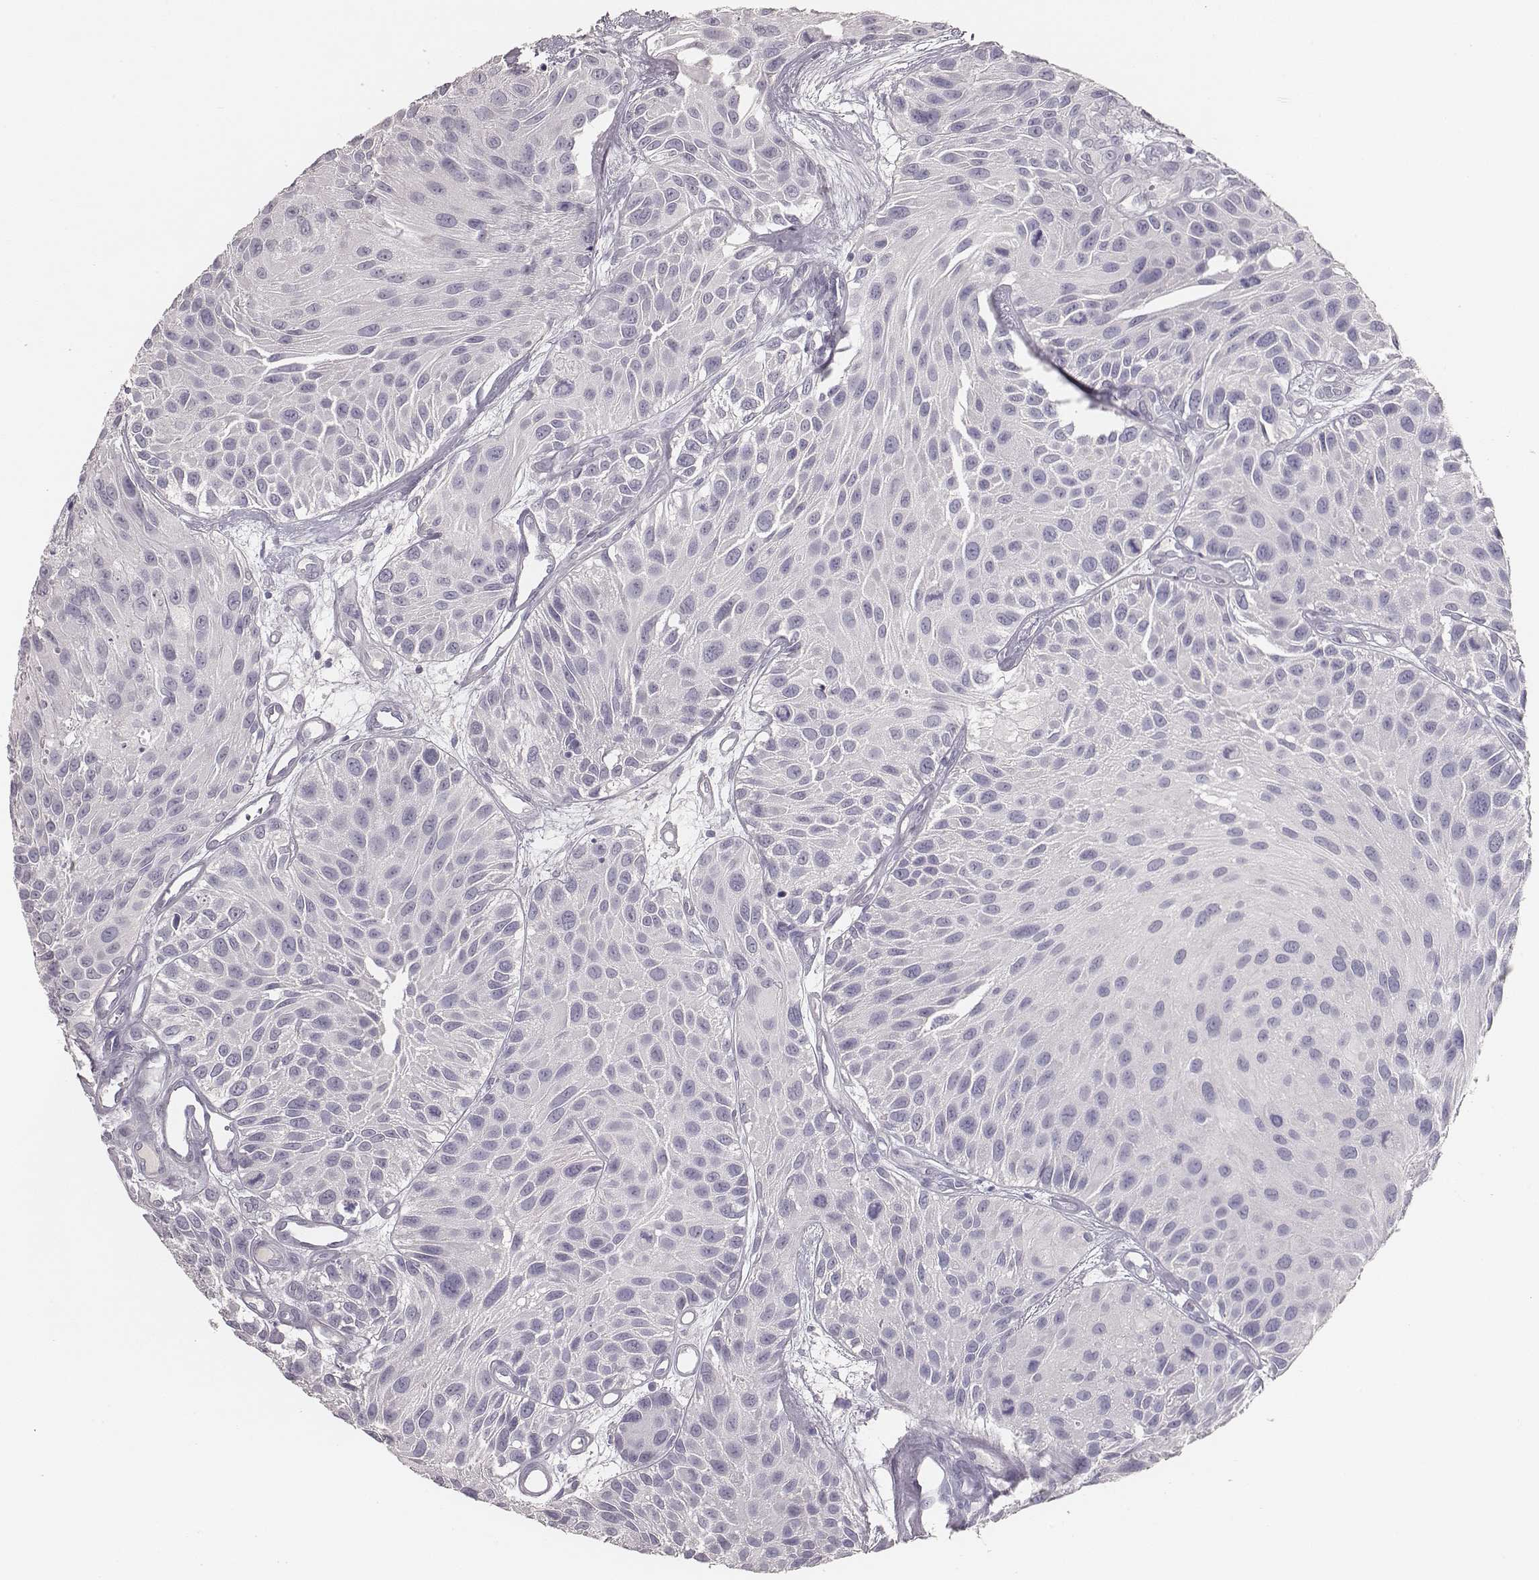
{"staining": {"intensity": "negative", "quantity": "none", "location": "none"}, "tissue": "urothelial cancer", "cell_type": "Tumor cells", "image_type": "cancer", "snomed": [{"axis": "morphology", "description": "Urothelial carcinoma, Low grade"}, {"axis": "topography", "description": "Urinary bladder"}], "caption": "Tumor cells show no significant protein staining in urothelial carcinoma (low-grade).", "gene": "MYH6", "patient": {"sex": "female", "age": 87}}